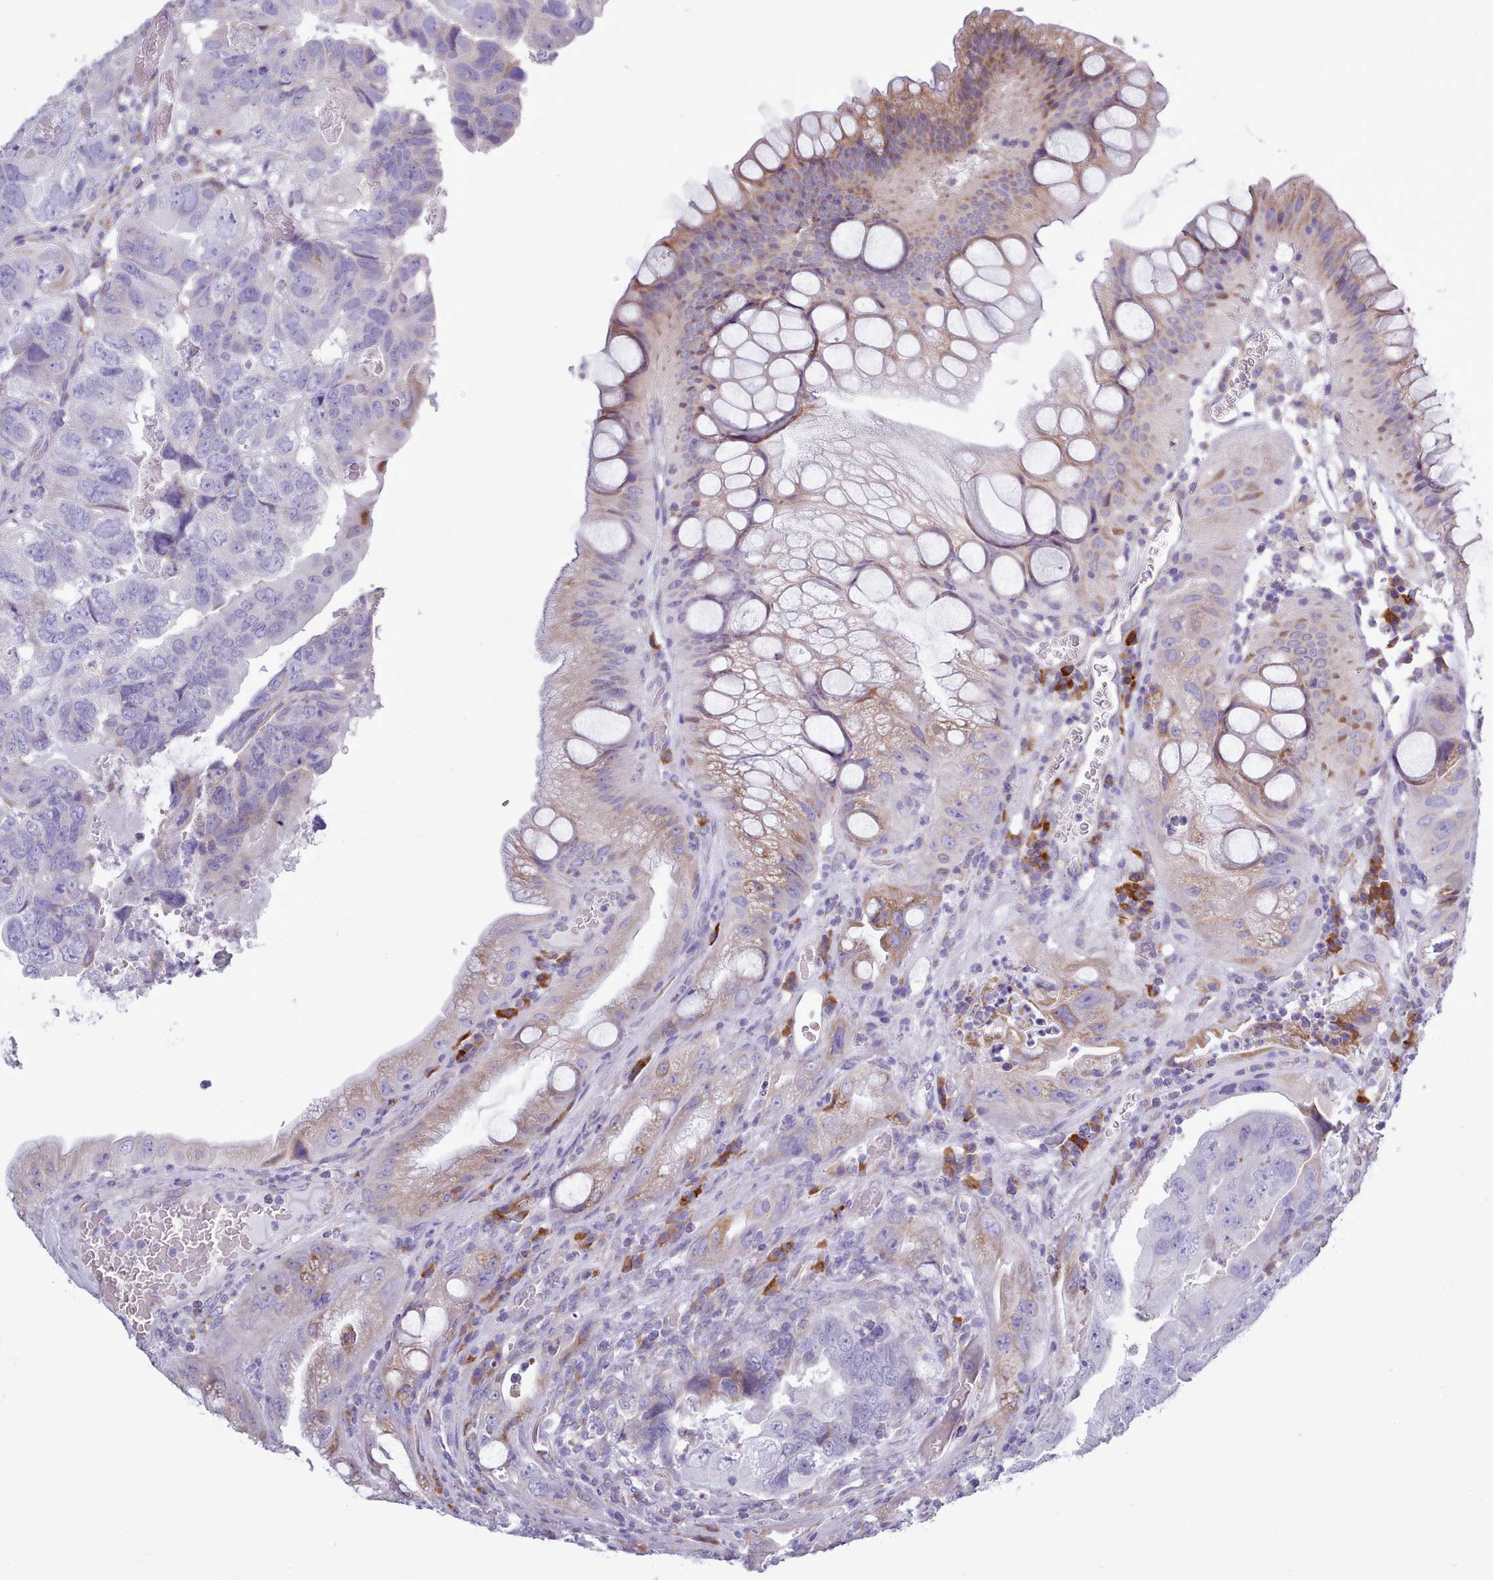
{"staining": {"intensity": "moderate", "quantity": "<25%", "location": "cytoplasmic/membranous"}, "tissue": "colorectal cancer", "cell_type": "Tumor cells", "image_type": "cancer", "snomed": [{"axis": "morphology", "description": "Adenocarcinoma, NOS"}, {"axis": "topography", "description": "Rectum"}], "caption": "Immunohistochemical staining of colorectal cancer exhibits low levels of moderate cytoplasmic/membranous expression in approximately <25% of tumor cells.", "gene": "XKR8", "patient": {"sex": "male", "age": 63}}